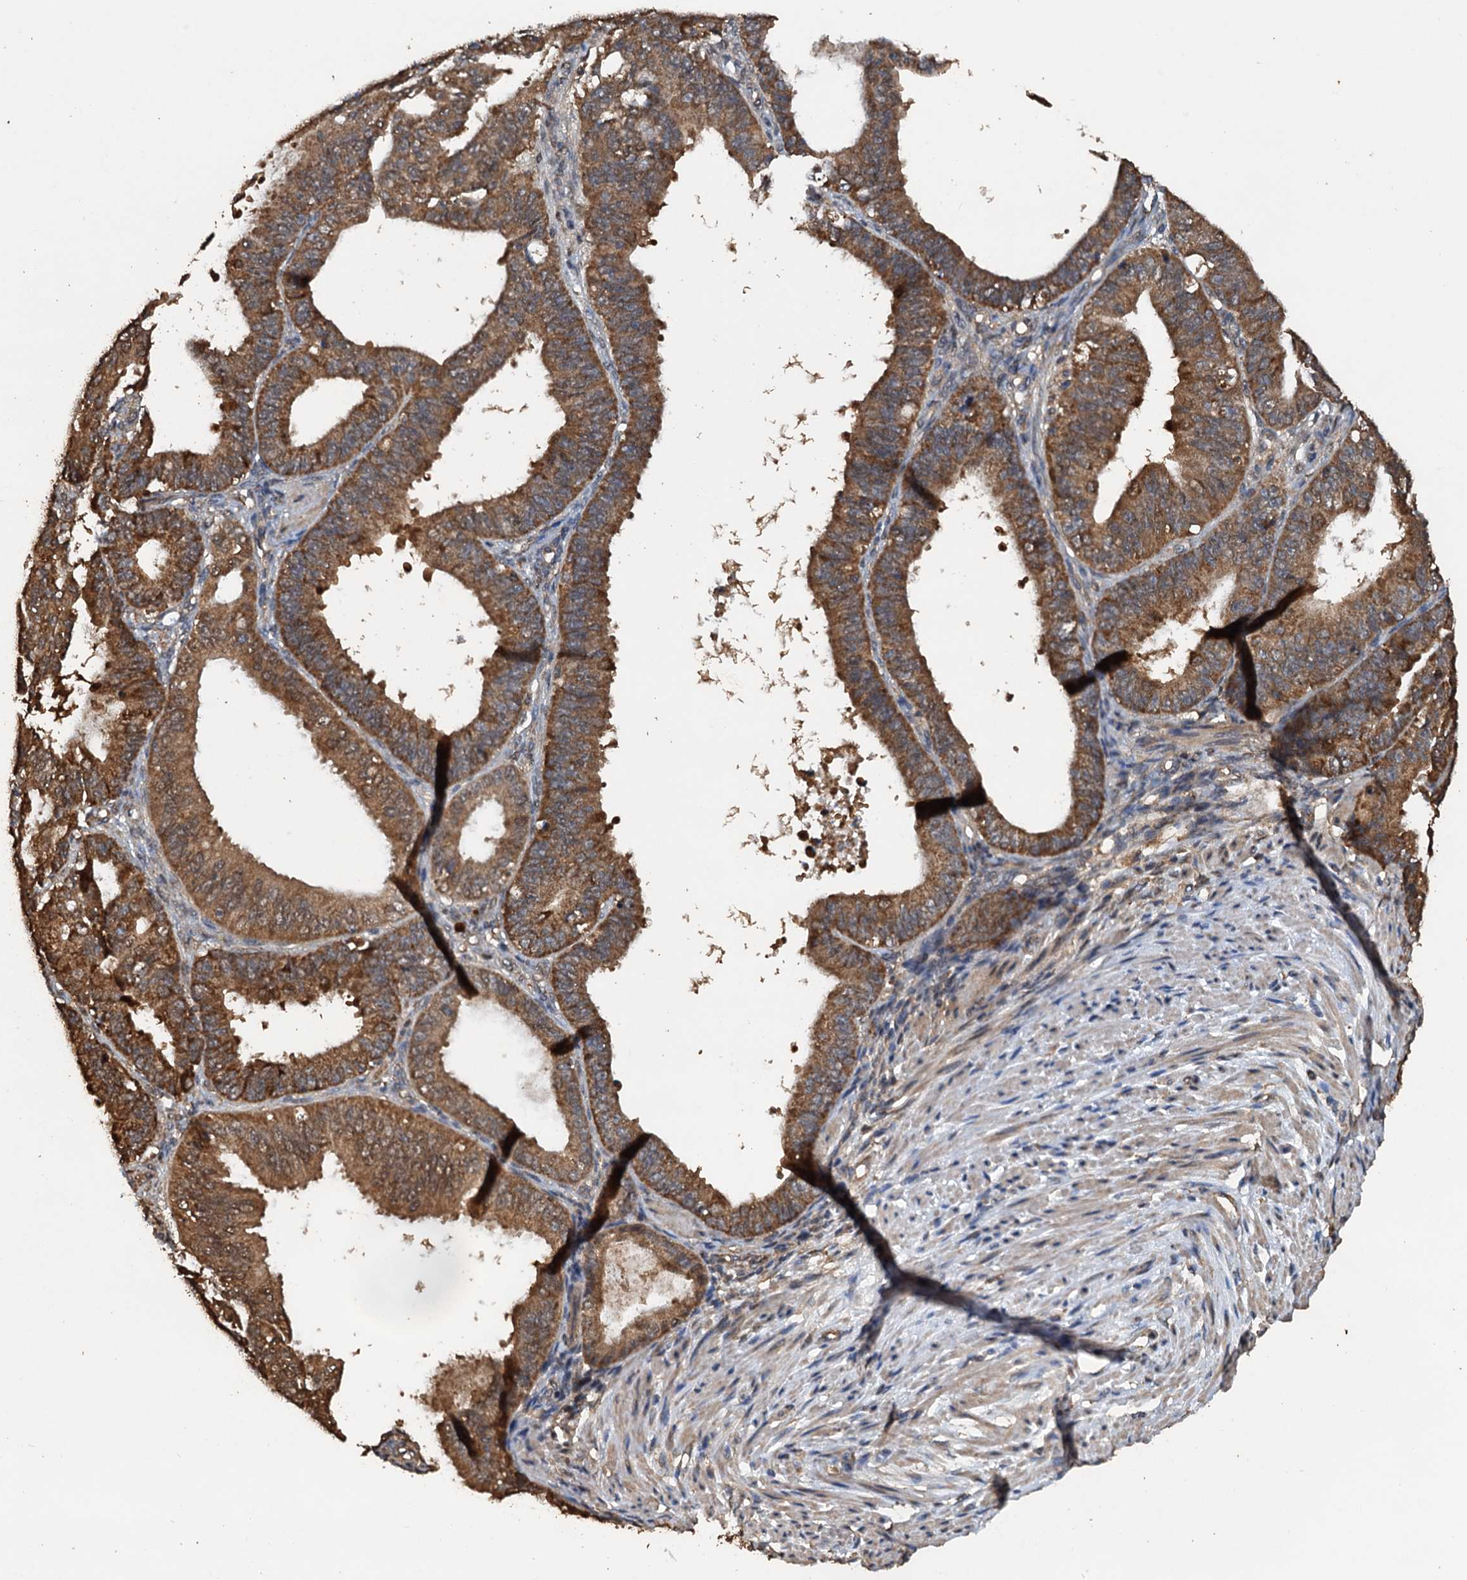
{"staining": {"intensity": "moderate", "quantity": ">75%", "location": "cytoplasmic/membranous"}, "tissue": "ovarian cancer", "cell_type": "Tumor cells", "image_type": "cancer", "snomed": [{"axis": "morphology", "description": "Carcinoma, endometroid"}, {"axis": "topography", "description": "Appendix"}, {"axis": "topography", "description": "Ovary"}], "caption": "IHC (DAB) staining of ovarian cancer (endometroid carcinoma) exhibits moderate cytoplasmic/membranous protein positivity in about >75% of tumor cells. (brown staining indicates protein expression, while blue staining denotes nuclei).", "gene": "PSMD9", "patient": {"sex": "female", "age": 42}}